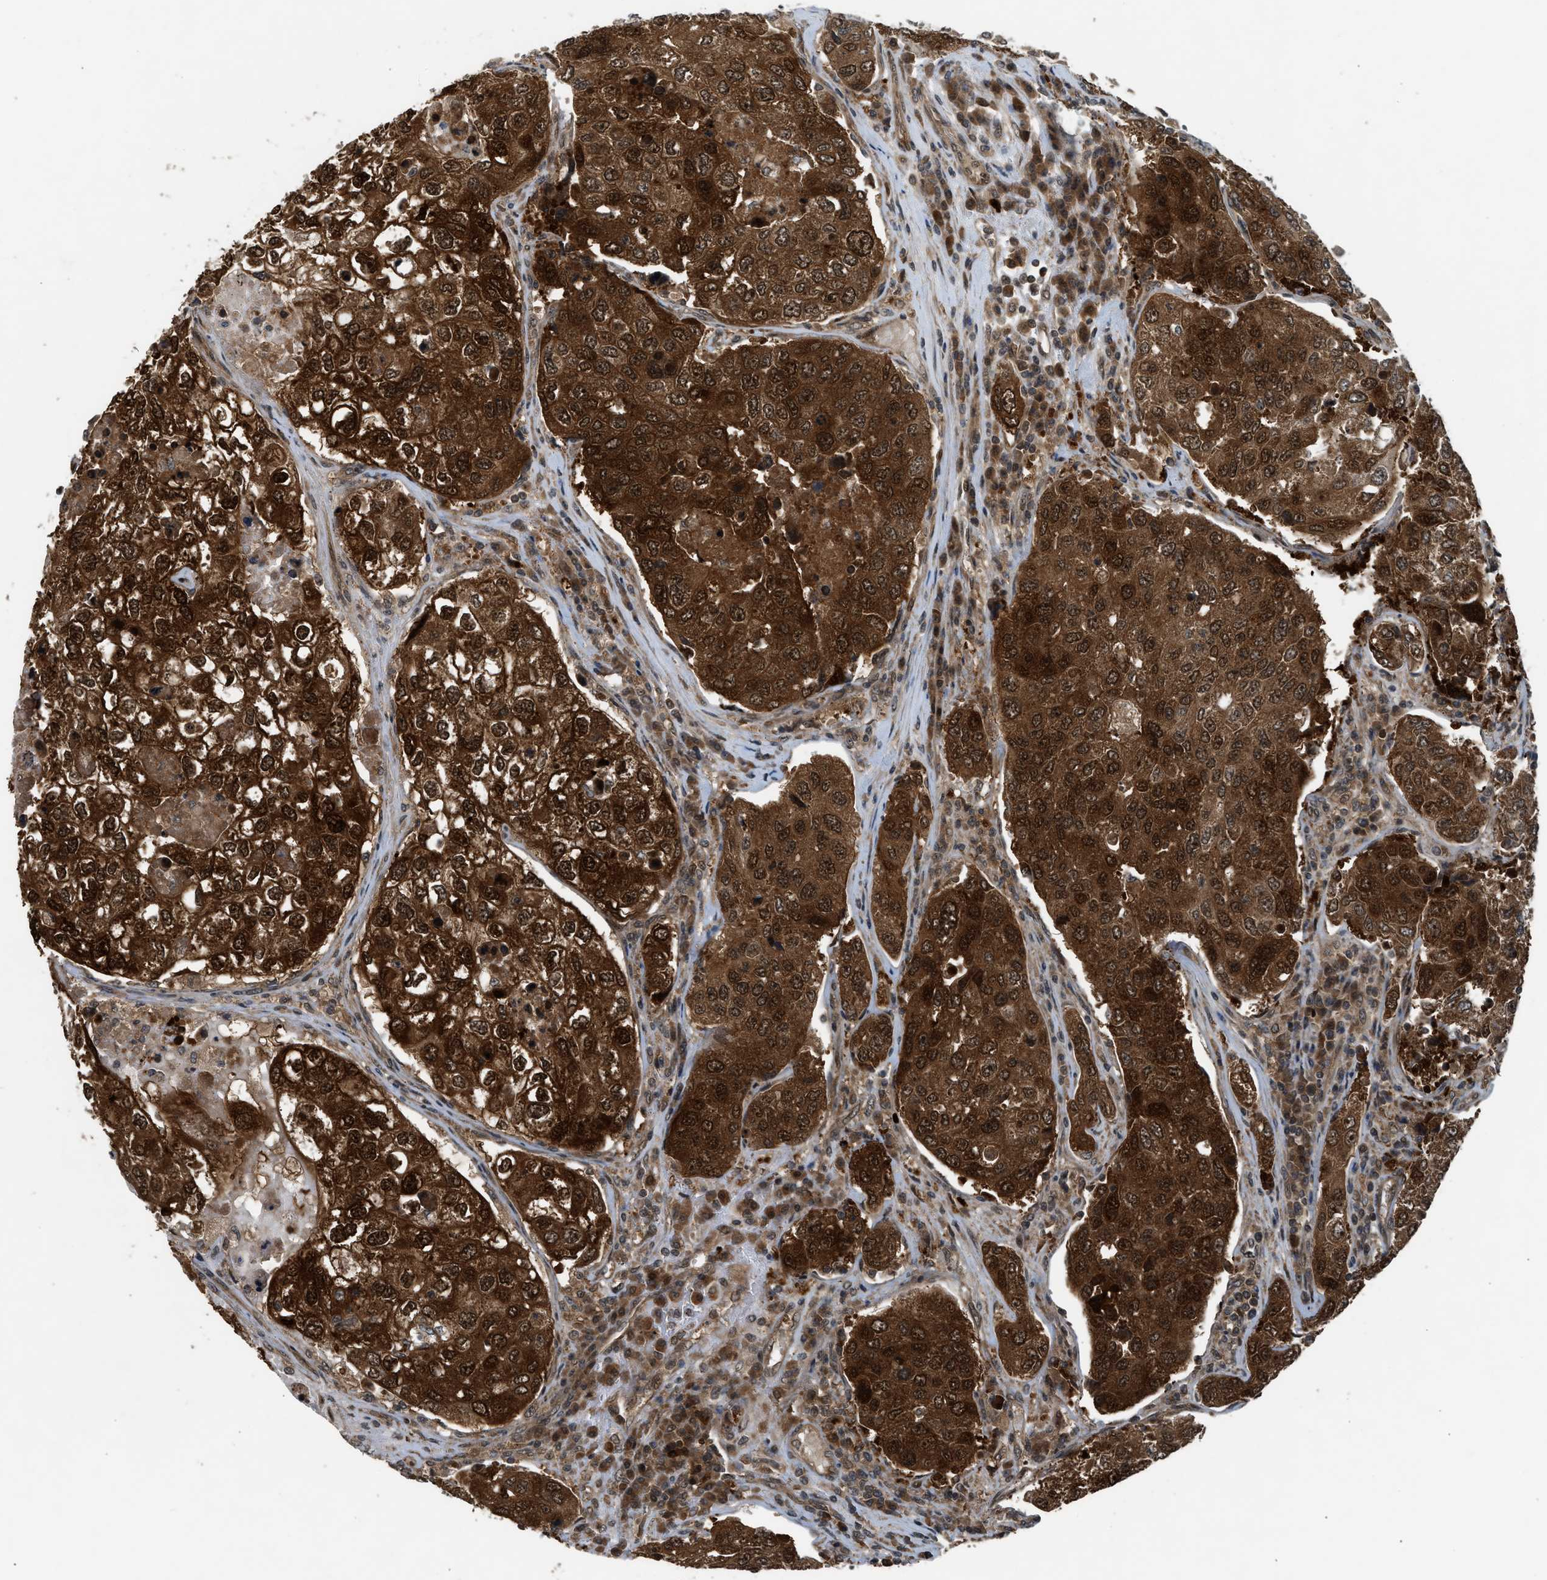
{"staining": {"intensity": "strong", "quantity": ">75%", "location": "cytoplasmic/membranous,nuclear"}, "tissue": "urothelial cancer", "cell_type": "Tumor cells", "image_type": "cancer", "snomed": [{"axis": "morphology", "description": "Urothelial carcinoma, High grade"}, {"axis": "topography", "description": "Lymph node"}, {"axis": "topography", "description": "Urinary bladder"}], "caption": "Urothelial cancer tissue shows strong cytoplasmic/membranous and nuclear positivity in about >75% of tumor cells", "gene": "TXNL1", "patient": {"sex": "male", "age": 51}}